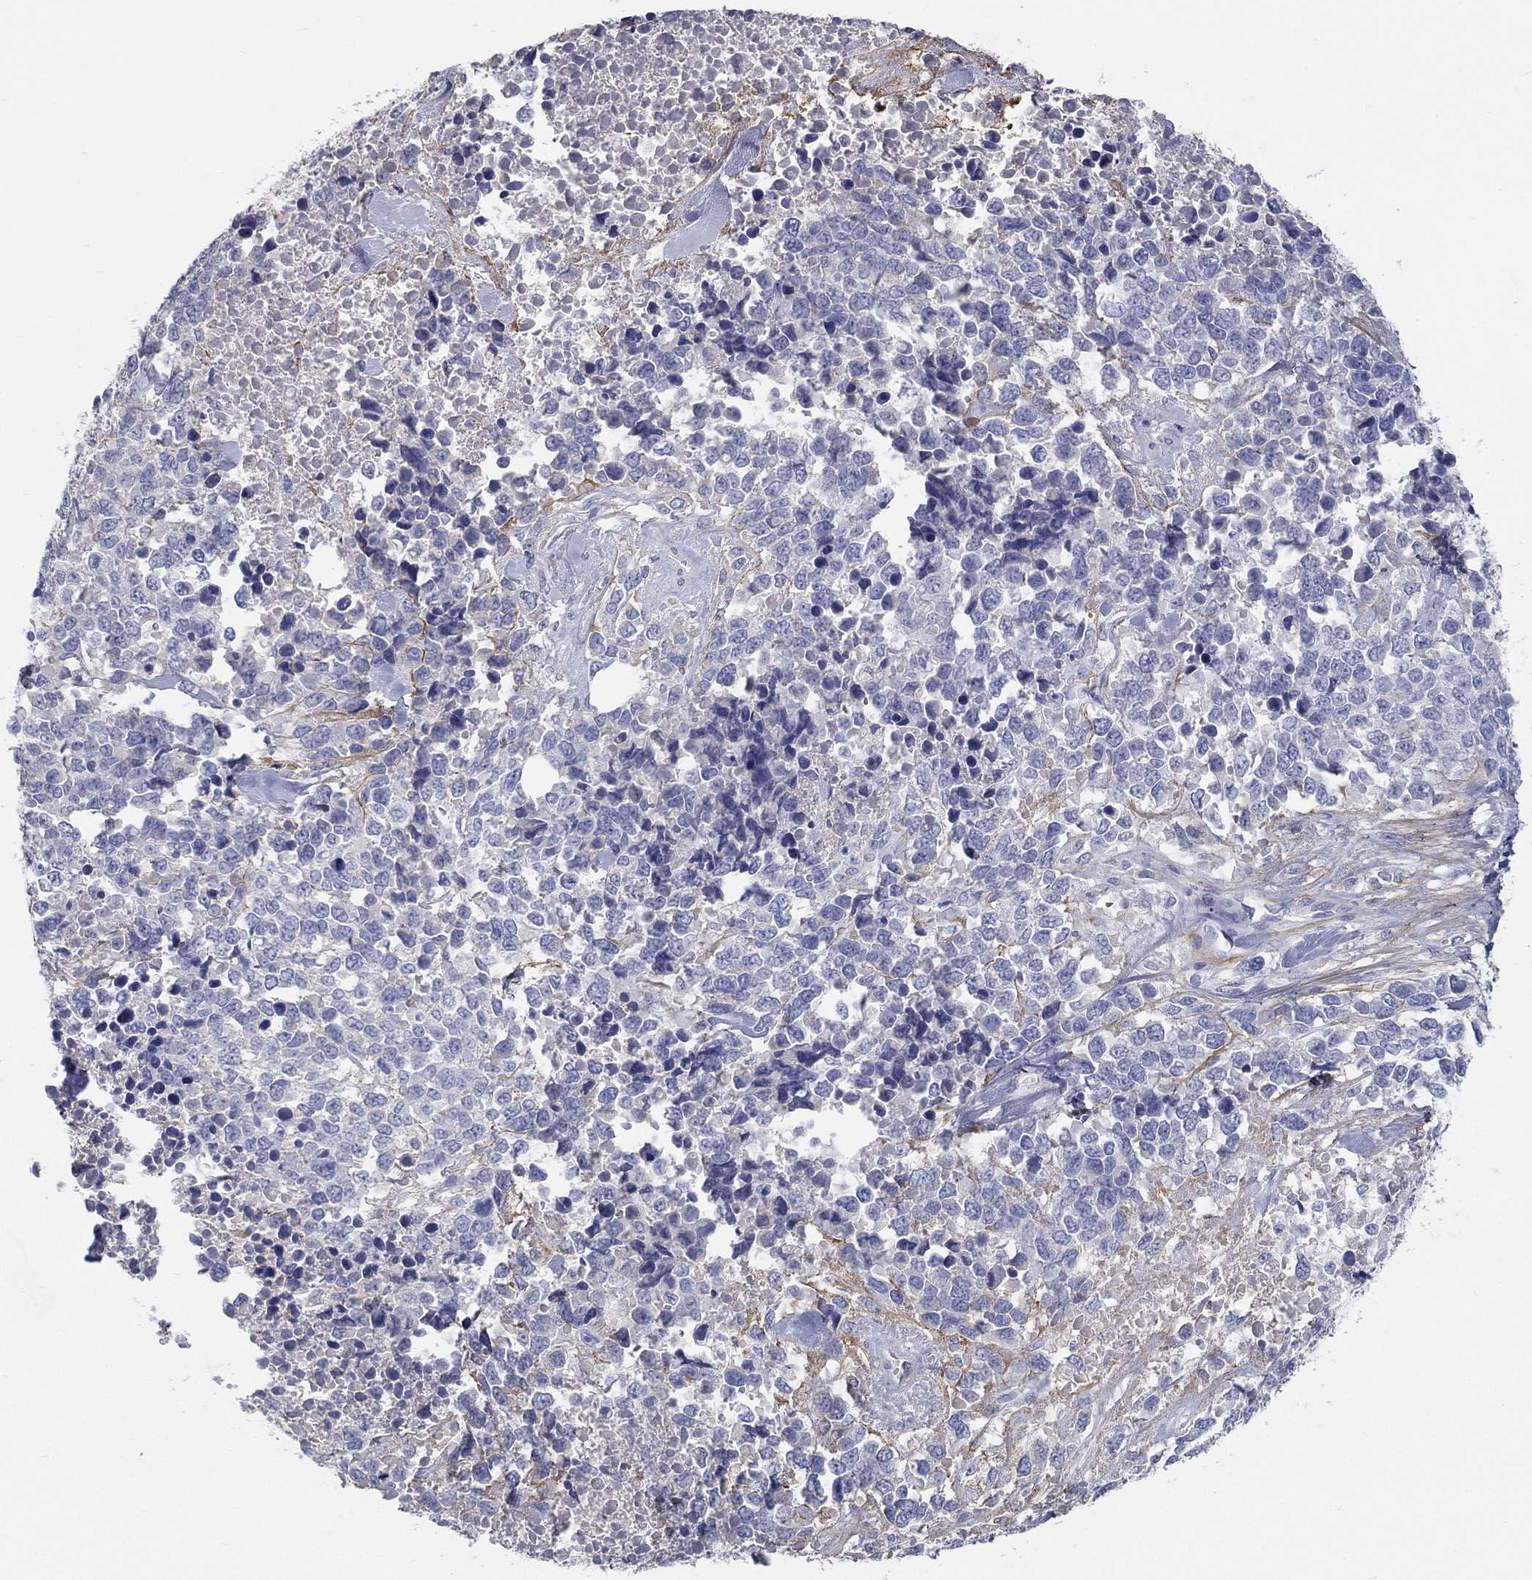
{"staining": {"intensity": "weak", "quantity": "<25%", "location": "cytoplasmic/membranous"}, "tissue": "melanoma", "cell_type": "Tumor cells", "image_type": "cancer", "snomed": [{"axis": "morphology", "description": "Malignant melanoma, Metastatic site"}, {"axis": "topography", "description": "Skin"}], "caption": "A high-resolution histopathology image shows immunohistochemistry staining of melanoma, which exhibits no significant staining in tumor cells. (DAB IHC visualized using brightfield microscopy, high magnification).", "gene": "FGF2", "patient": {"sex": "male", "age": 84}}